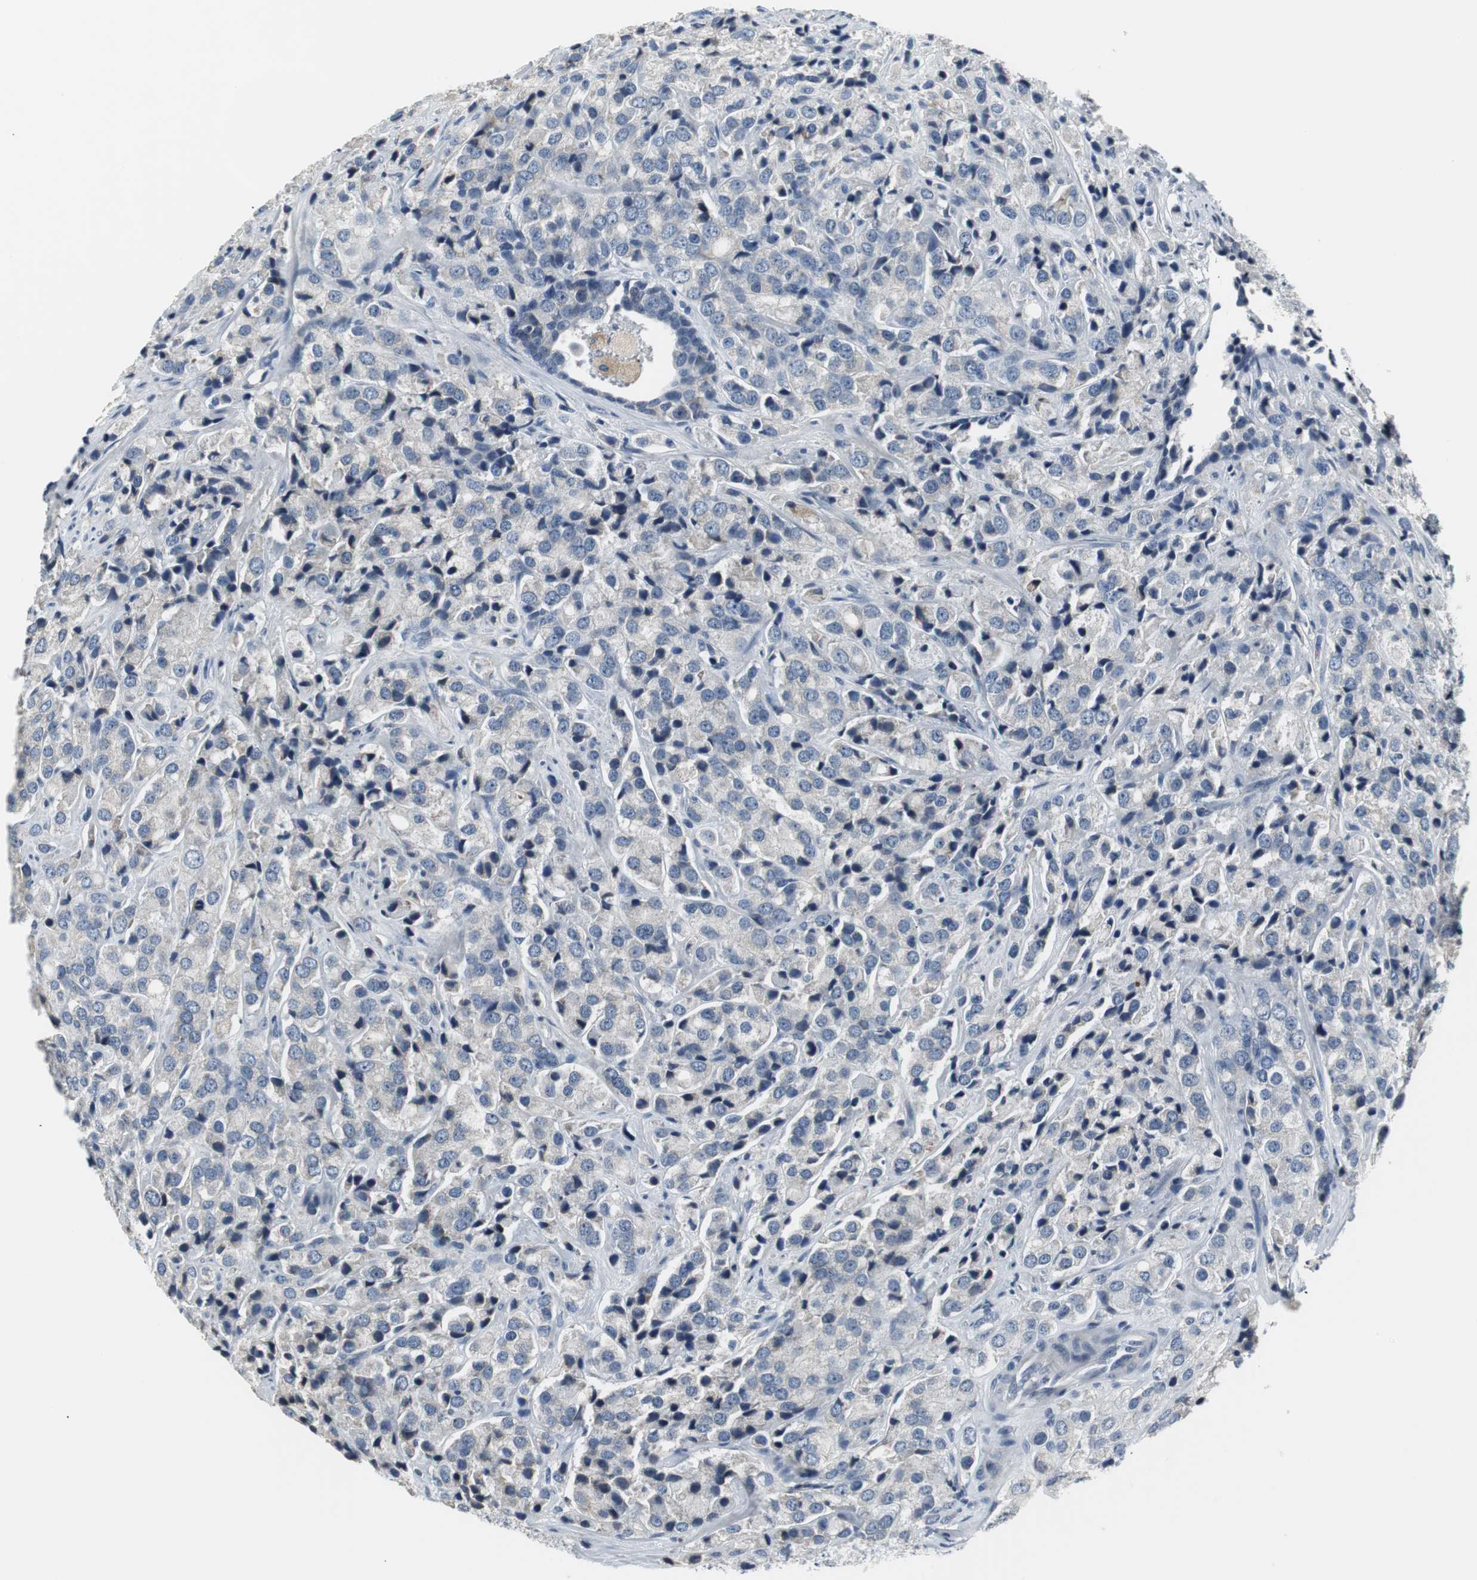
{"staining": {"intensity": "weak", "quantity": "<25%", "location": "cytoplasmic/membranous"}, "tissue": "prostate cancer", "cell_type": "Tumor cells", "image_type": "cancer", "snomed": [{"axis": "morphology", "description": "Adenocarcinoma, High grade"}, {"axis": "topography", "description": "Prostate"}], "caption": "A micrograph of prostate cancer stained for a protein demonstrates no brown staining in tumor cells.", "gene": "SLC2A5", "patient": {"sex": "male", "age": 70}}